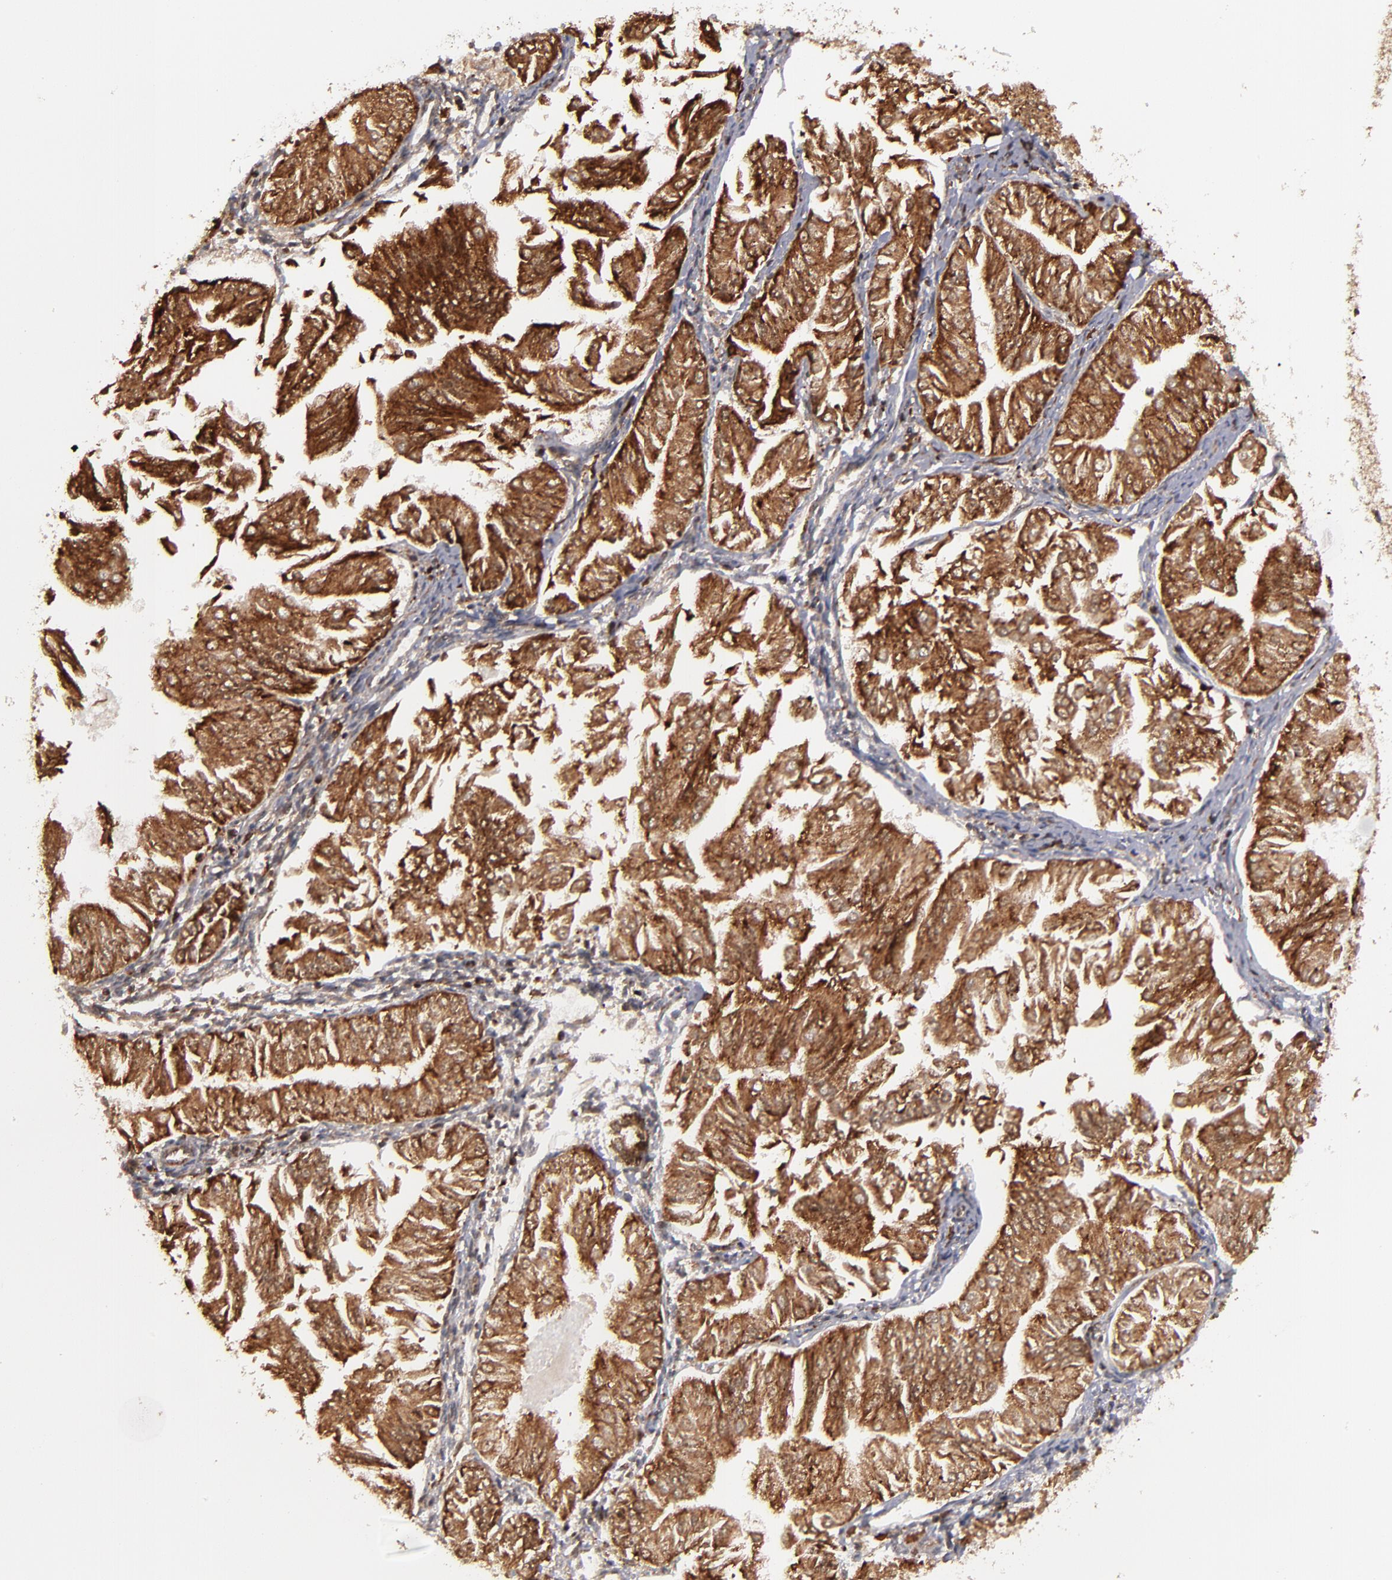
{"staining": {"intensity": "strong", "quantity": ">75%", "location": "cytoplasmic/membranous,nuclear"}, "tissue": "endometrial cancer", "cell_type": "Tumor cells", "image_type": "cancer", "snomed": [{"axis": "morphology", "description": "Adenocarcinoma, NOS"}, {"axis": "topography", "description": "Endometrium"}], "caption": "Endometrial adenocarcinoma tissue displays strong cytoplasmic/membranous and nuclear expression in approximately >75% of tumor cells", "gene": "RGS6", "patient": {"sex": "female", "age": 53}}